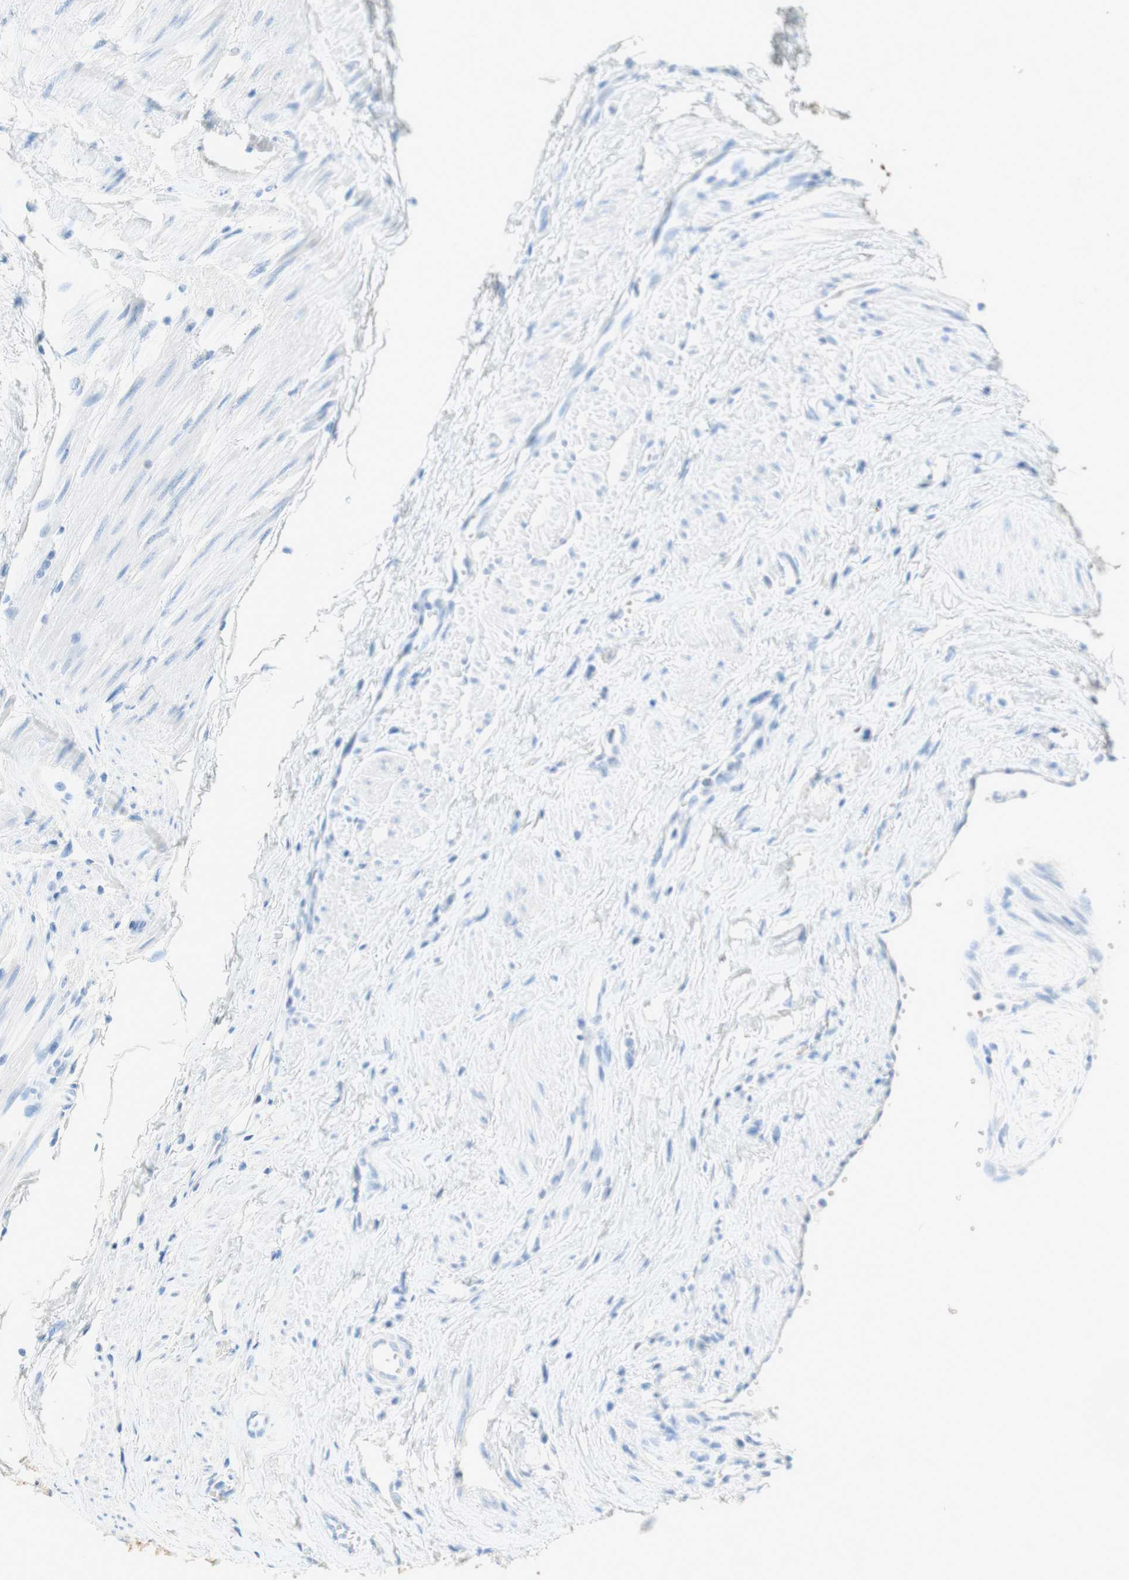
{"staining": {"intensity": "negative", "quantity": "none", "location": "none"}, "tissue": "urothelial cancer", "cell_type": "Tumor cells", "image_type": "cancer", "snomed": [{"axis": "morphology", "description": "Urothelial carcinoma, High grade"}, {"axis": "topography", "description": "Urinary bladder"}], "caption": "Immunohistochemistry histopathology image of neoplastic tissue: human urothelial cancer stained with DAB (3,3'-diaminobenzidine) exhibits no significant protein expression in tumor cells.", "gene": "POLR2J3", "patient": {"sex": "female", "age": 85}}